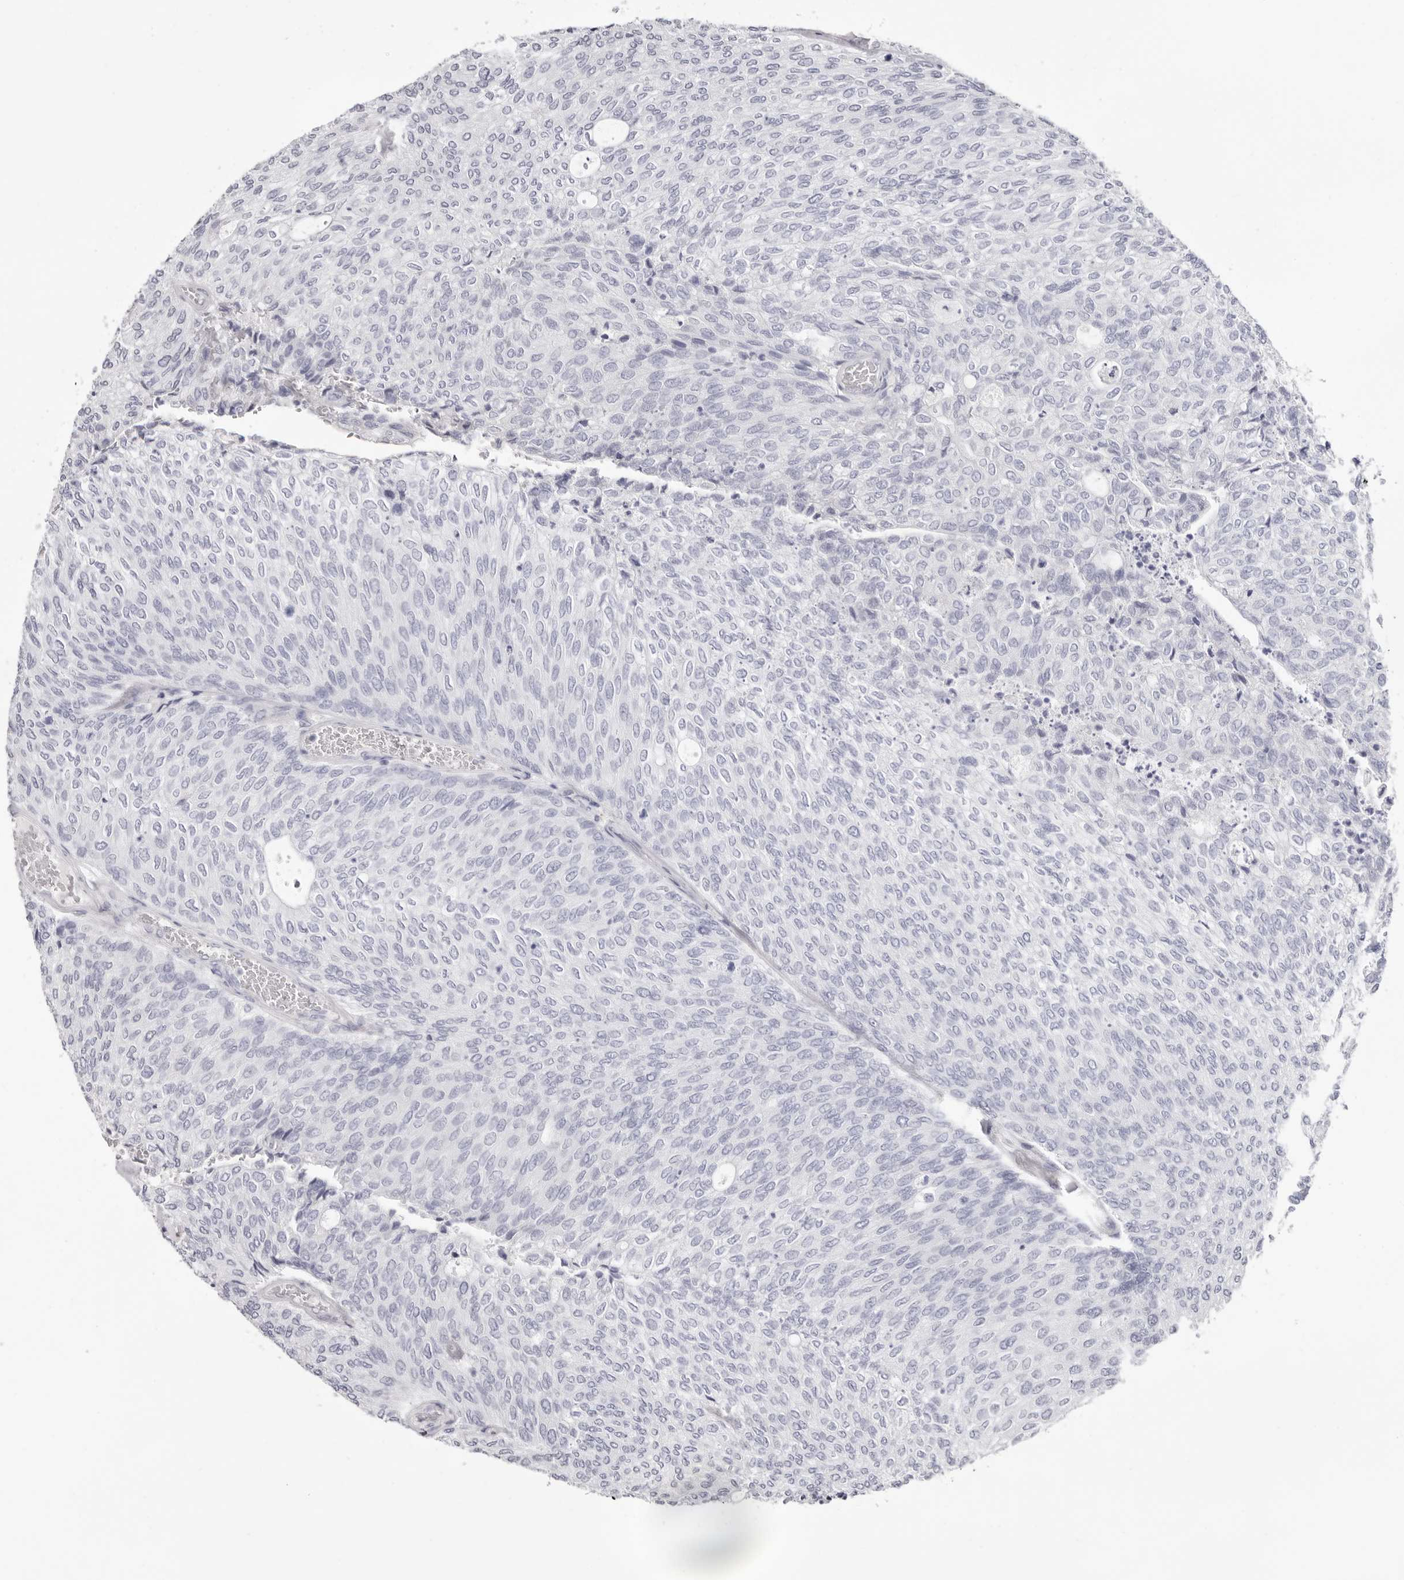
{"staining": {"intensity": "negative", "quantity": "none", "location": "none"}, "tissue": "urothelial cancer", "cell_type": "Tumor cells", "image_type": "cancer", "snomed": [{"axis": "morphology", "description": "Urothelial carcinoma, Low grade"}, {"axis": "topography", "description": "Urinary bladder"}], "caption": "This is an IHC image of urothelial carcinoma (low-grade). There is no expression in tumor cells.", "gene": "LPO", "patient": {"sex": "female", "age": 79}}